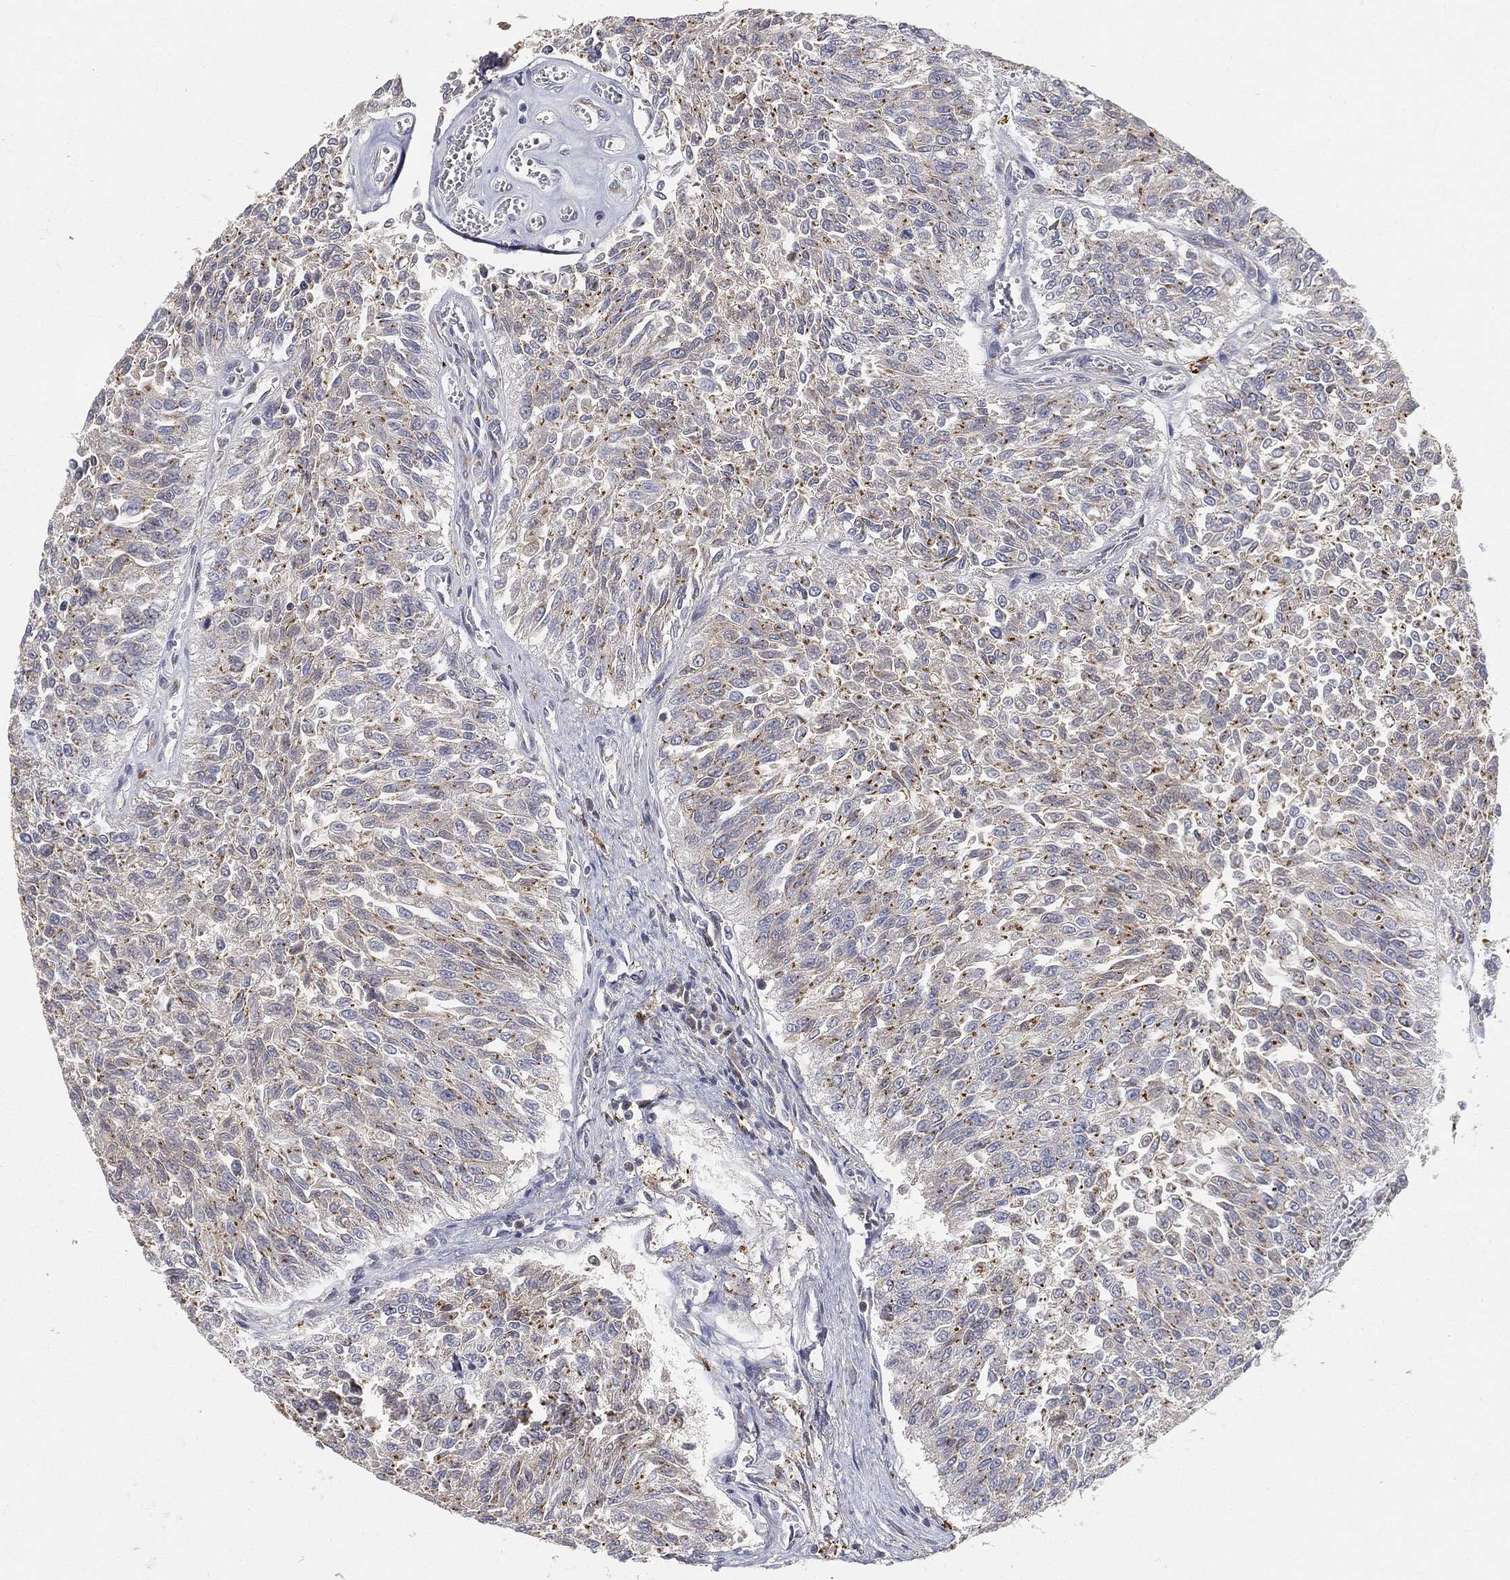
{"staining": {"intensity": "moderate", "quantity": "<25%", "location": "cytoplasmic/membranous"}, "tissue": "urothelial cancer", "cell_type": "Tumor cells", "image_type": "cancer", "snomed": [{"axis": "morphology", "description": "Urothelial carcinoma, Low grade"}, {"axis": "topography", "description": "Urinary bladder"}], "caption": "Human low-grade urothelial carcinoma stained with a brown dye displays moderate cytoplasmic/membranous positive staining in approximately <25% of tumor cells.", "gene": "CTSL", "patient": {"sex": "male", "age": 78}}